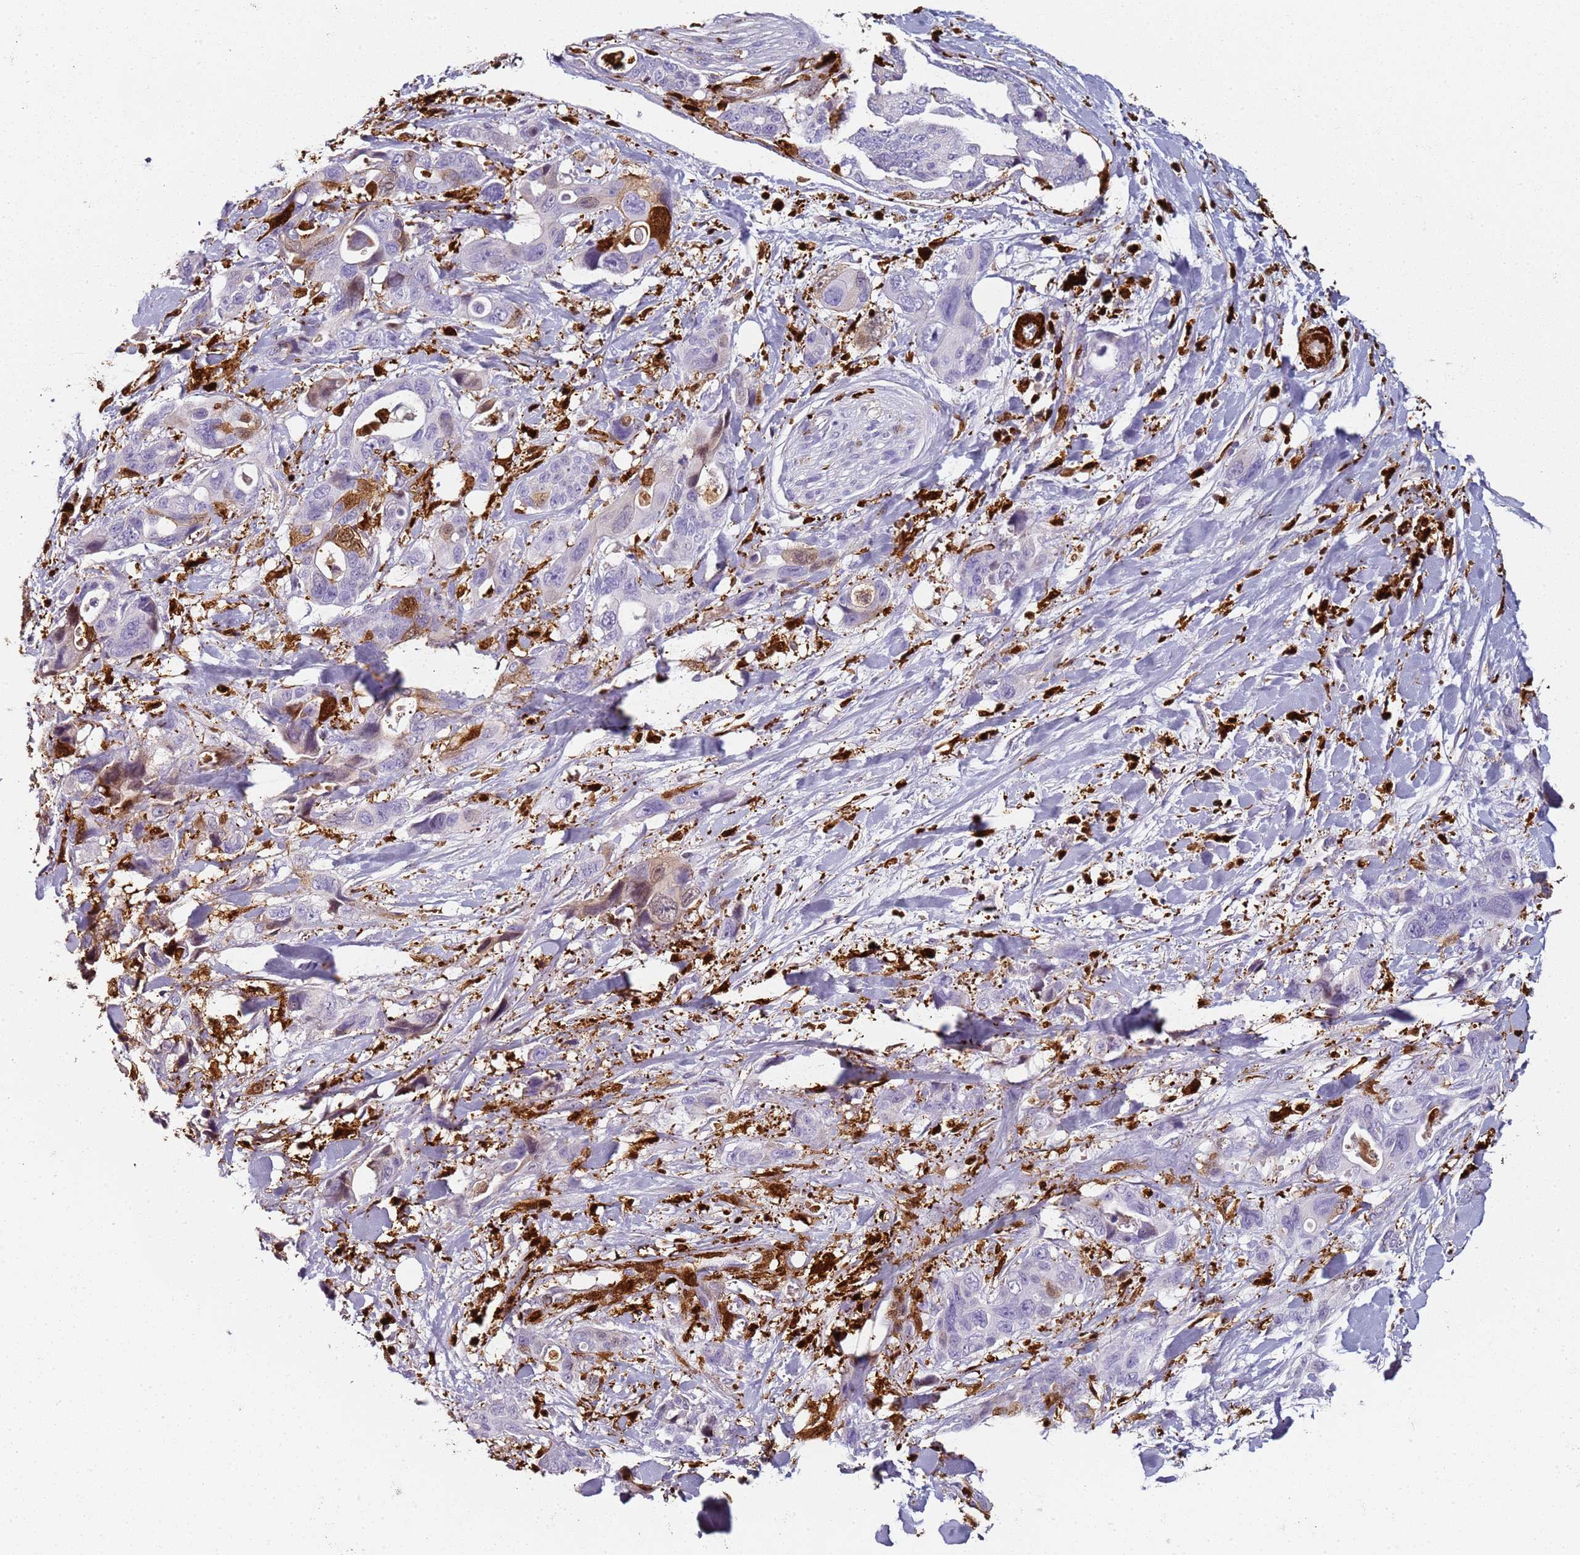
{"staining": {"intensity": "negative", "quantity": "none", "location": "none"}, "tissue": "pancreatic cancer", "cell_type": "Tumor cells", "image_type": "cancer", "snomed": [{"axis": "morphology", "description": "Adenocarcinoma, NOS"}, {"axis": "topography", "description": "Pancreas"}], "caption": "A high-resolution photomicrograph shows immunohistochemistry staining of adenocarcinoma (pancreatic), which shows no significant positivity in tumor cells. (DAB IHC, high magnification).", "gene": "S100A4", "patient": {"sex": "male", "age": 46}}